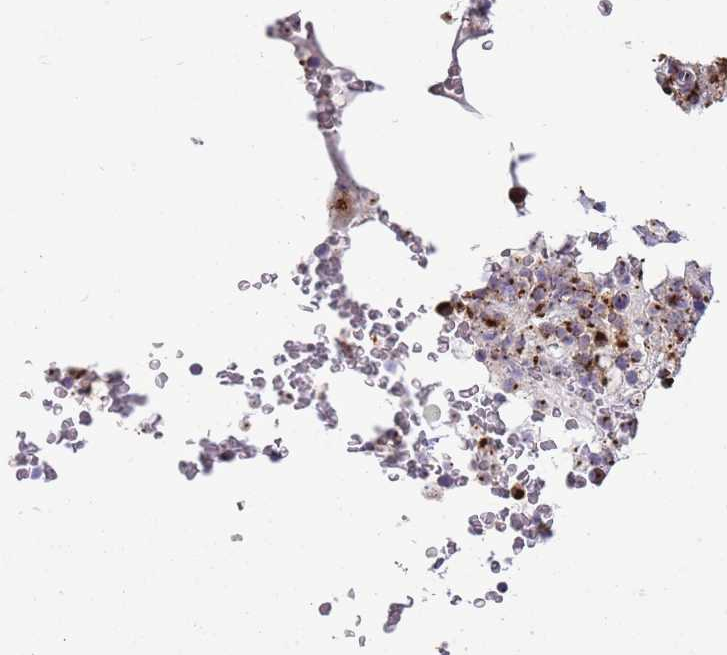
{"staining": {"intensity": "moderate", "quantity": "25%-75%", "location": "cytoplasmic/membranous"}, "tissue": "bone marrow", "cell_type": "Hematopoietic cells", "image_type": "normal", "snomed": [{"axis": "morphology", "description": "Normal tissue, NOS"}, {"axis": "topography", "description": "Bone marrow"}], "caption": "Brown immunohistochemical staining in unremarkable human bone marrow reveals moderate cytoplasmic/membranous positivity in approximately 25%-75% of hematopoietic cells. The staining was performed using DAB, with brown indicating positive protein expression. Nuclei are stained blue with hematoxylin.", "gene": "TMED10", "patient": {"sex": "male", "age": 58}}